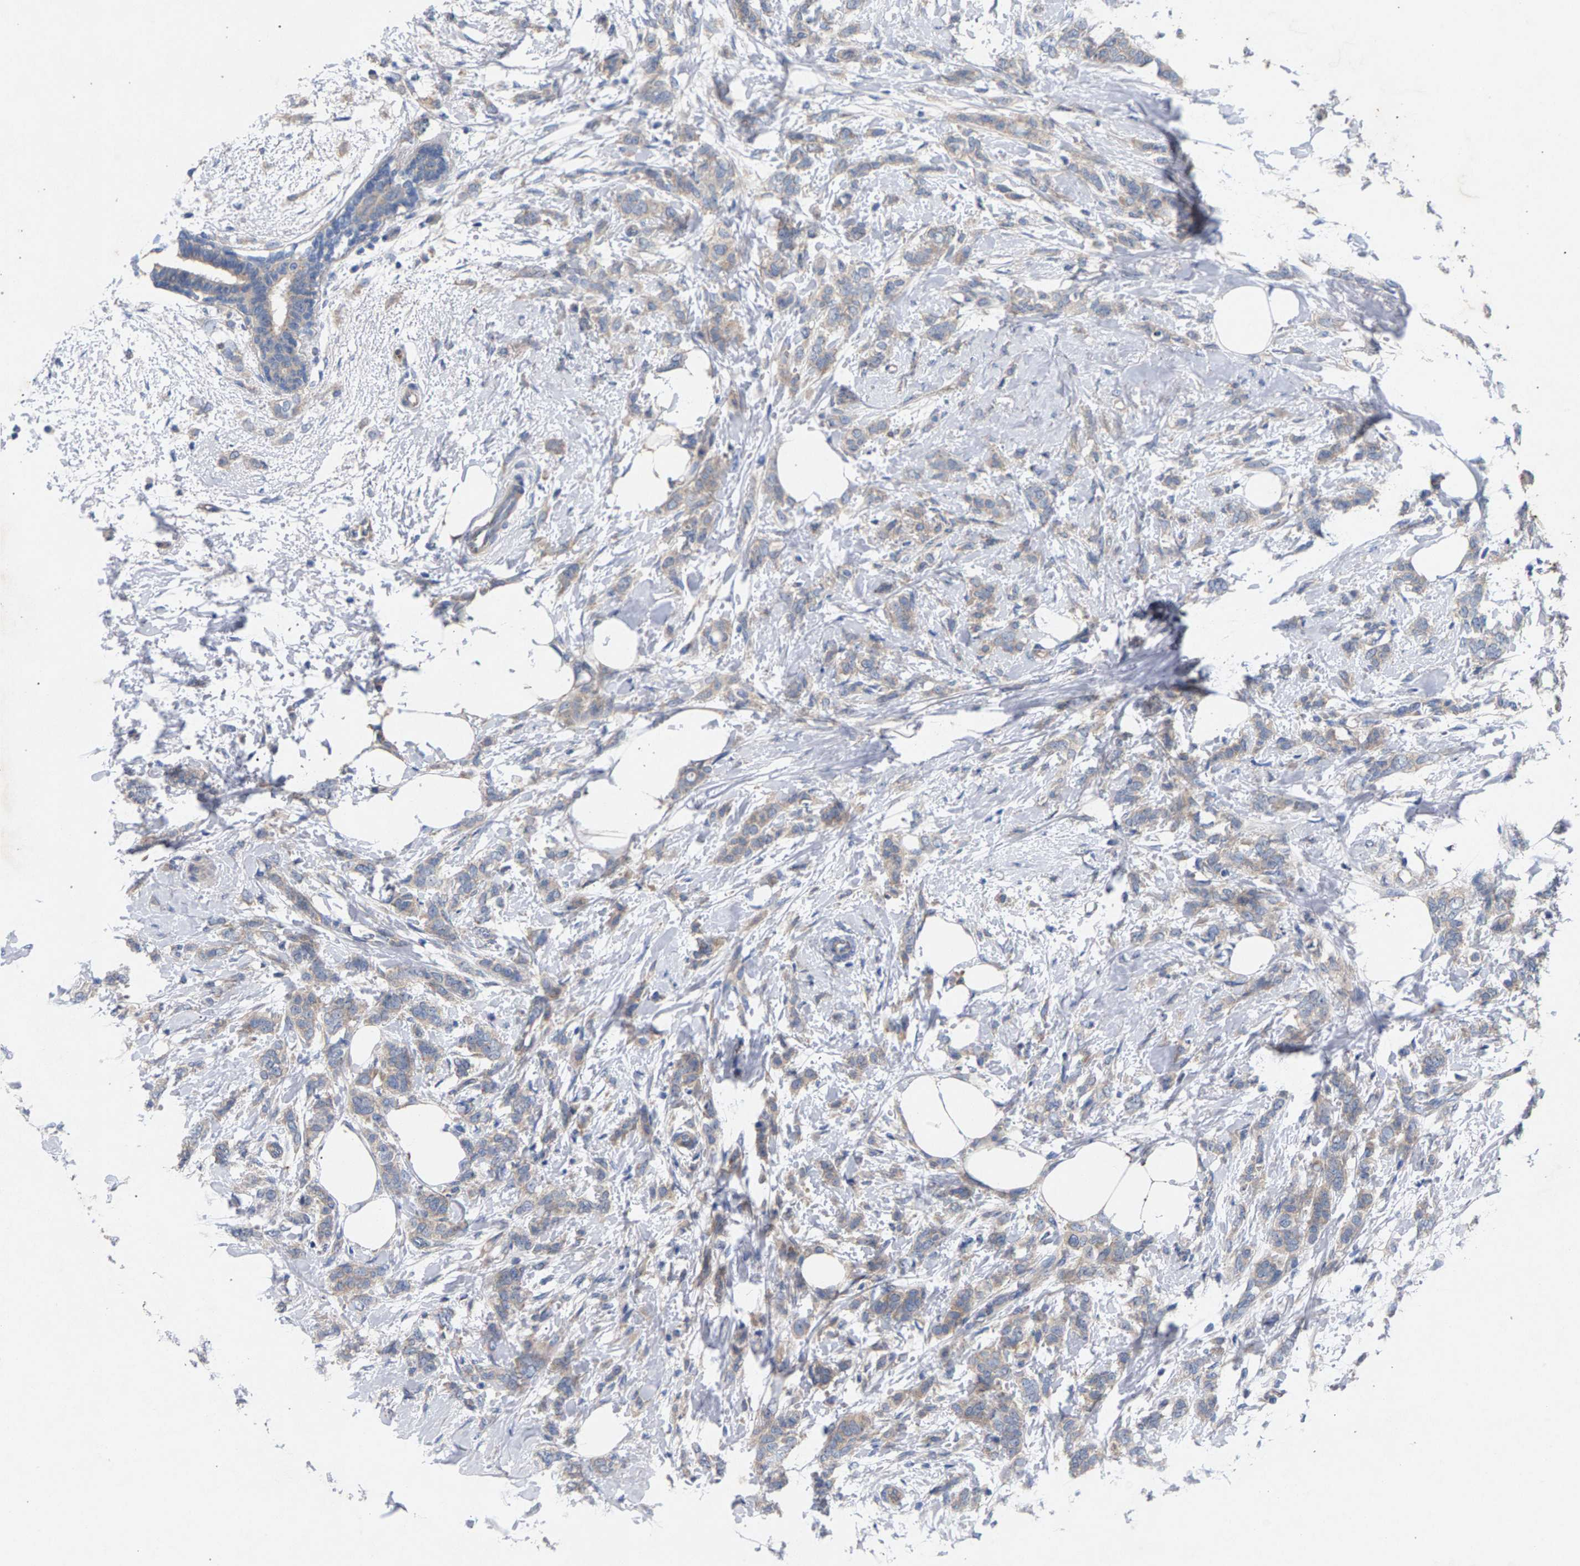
{"staining": {"intensity": "weak", "quantity": ">75%", "location": "cytoplasmic/membranous"}, "tissue": "breast cancer", "cell_type": "Tumor cells", "image_type": "cancer", "snomed": [{"axis": "morphology", "description": "Lobular carcinoma, in situ"}, {"axis": "morphology", "description": "Lobular carcinoma"}, {"axis": "topography", "description": "Breast"}], "caption": "A micrograph showing weak cytoplasmic/membranous positivity in about >75% of tumor cells in breast lobular carcinoma, as visualized by brown immunohistochemical staining.", "gene": "MAMDC2", "patient": {"sex": "female", "age": 41}}